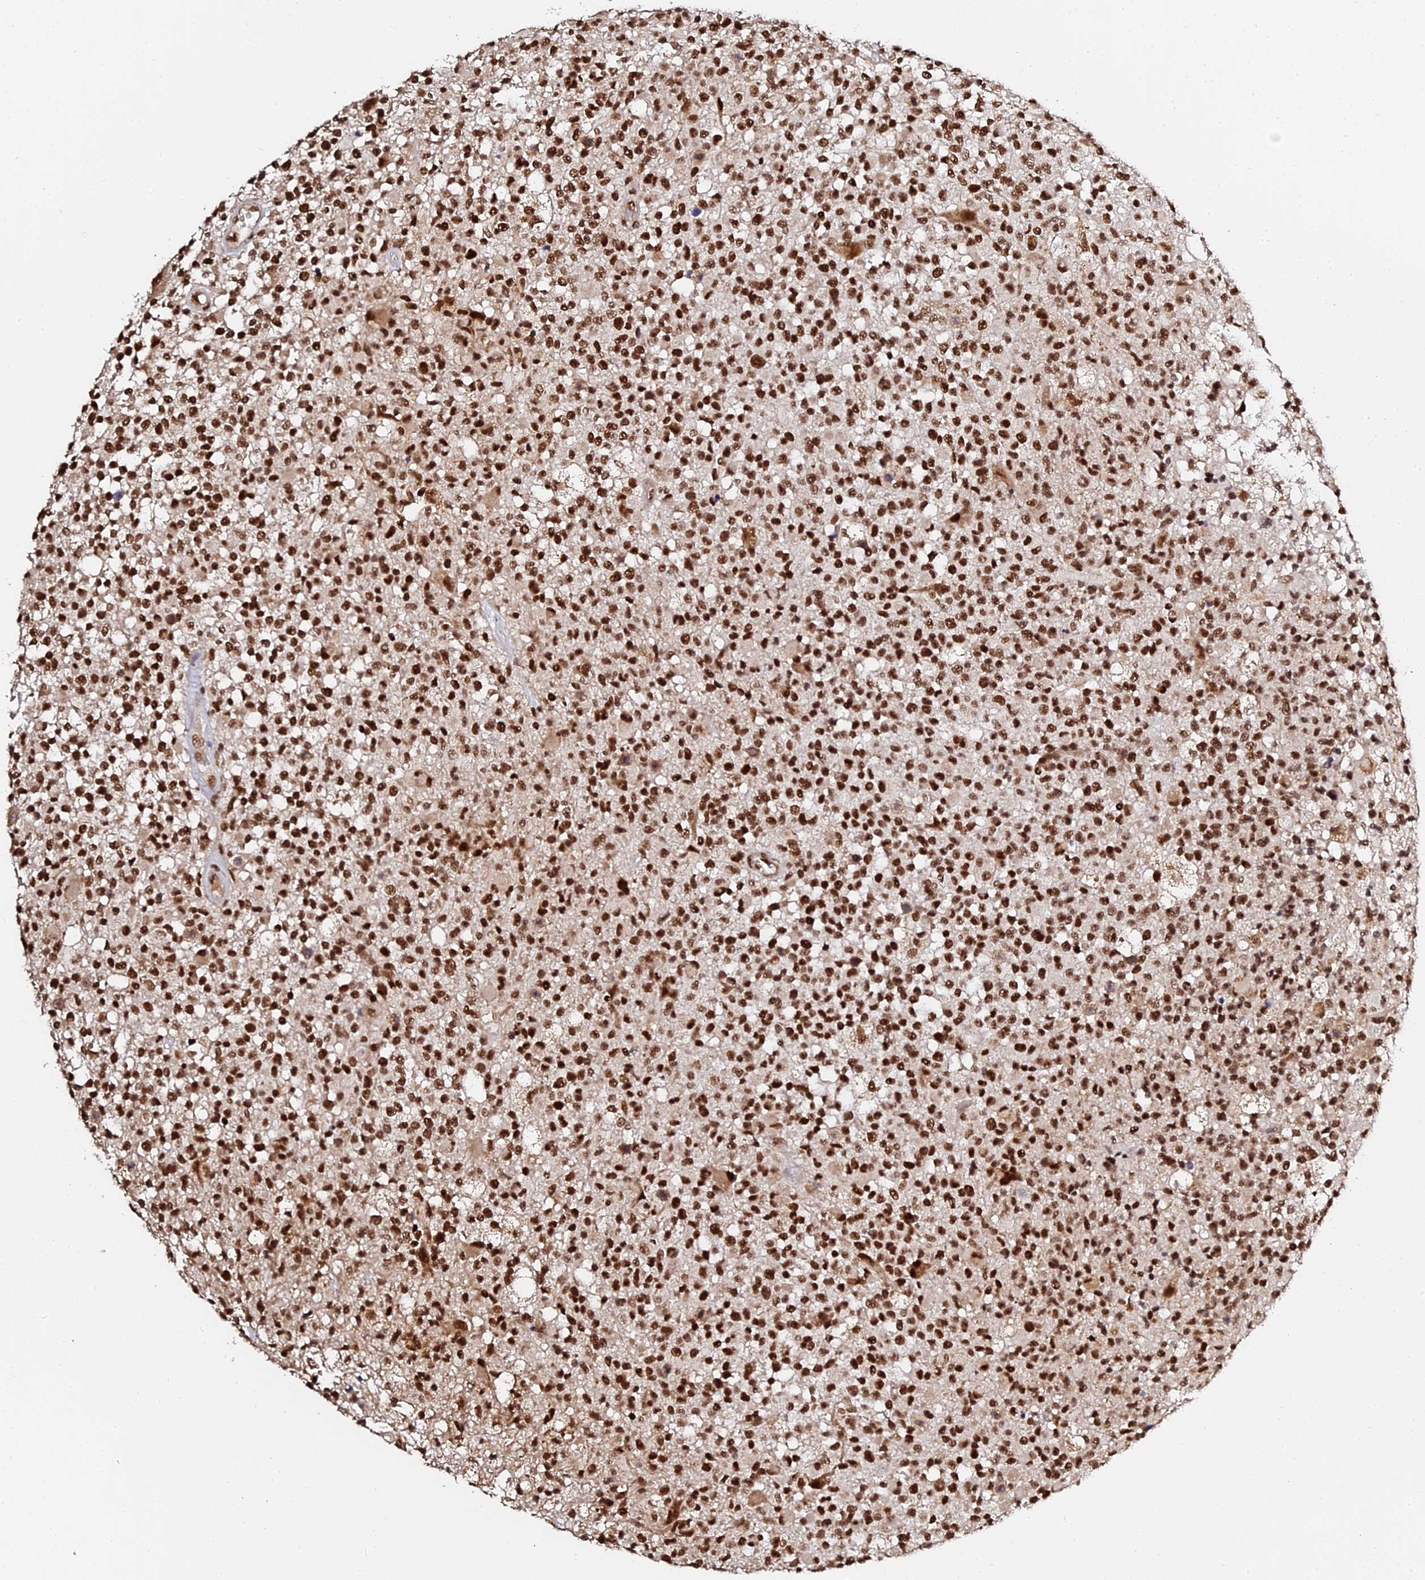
{"staining": {"intensity": "strong", "quantity": ">75%", "location": "nuclear"}, "tissue": "glioma", "cell_type": "Tumor cells", "image_type": "cancer", "snomed": [{"axis": "morphology", "description": "Glioma, malignant, High grade"}, {"axis": "morphology", "description": "Glioblastoma, NOS"}, {"axis": "topography", "description": "Brain"}], "caption": "A brown stain highlights strong nuclear expression of a protein in glioma tumor cells.", "gene": "MCRS1", "patient": {"sex": "male", "age": 60}}